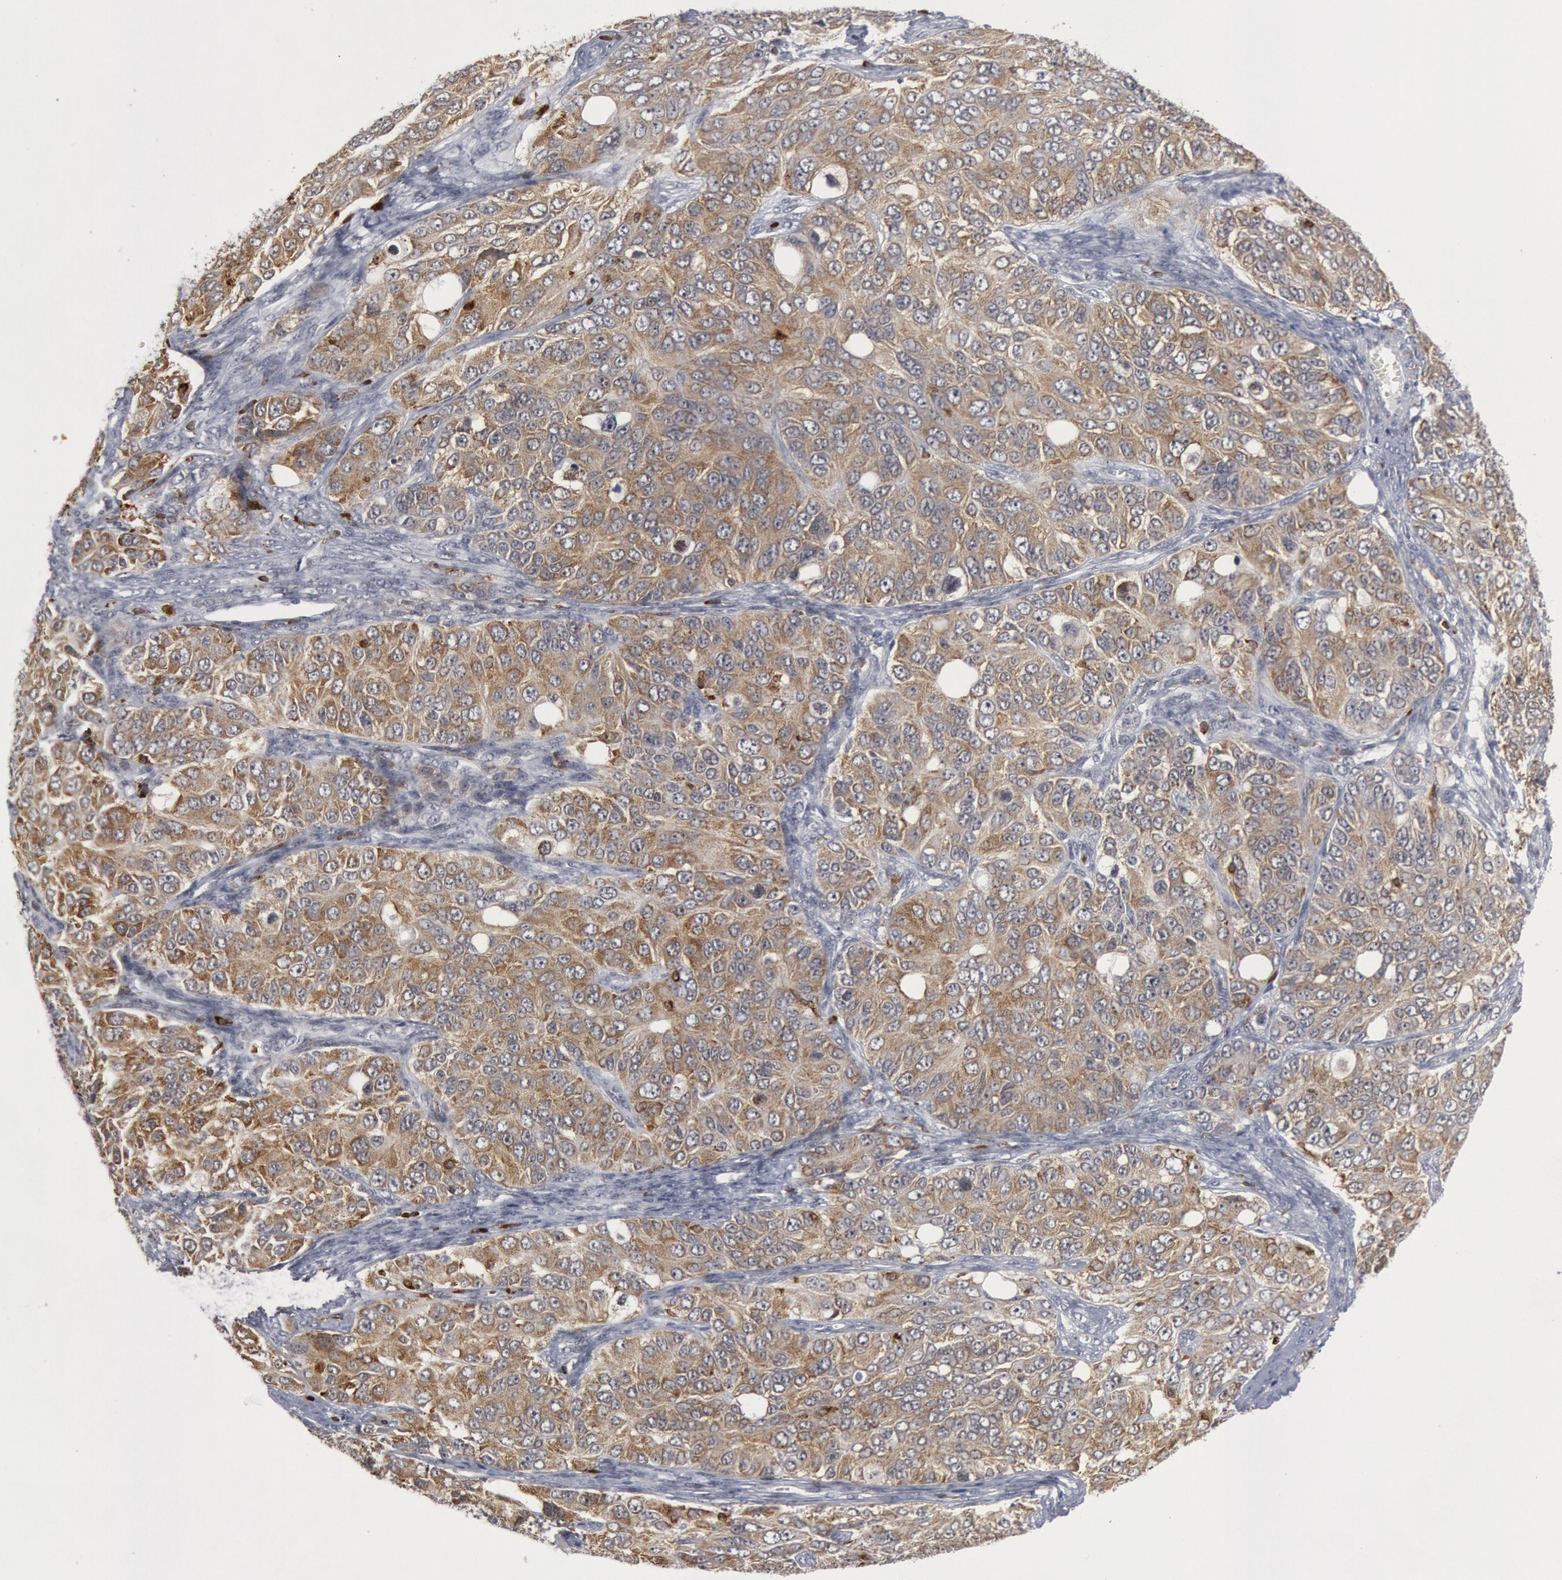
{"staining": {"intensity": "weak", "quantity": ">75%", "location": "cytoplasmic/membranous"}, "tissue": "ovarian cancer", "cell_type": "Tumor cells", "image_type": "cancer", "snomed": [{"axis": "morphology", "description": "Carcinoma, endometroid"}, {"axis": "topography", "description": "Ovary"}], "caption": "Human ovarian endometroid carcinoma stained with a protein marker reveals weak staining in tumor cells.", "gene": "PTPN6", "patient": {"sex": "female", "age": 51}}